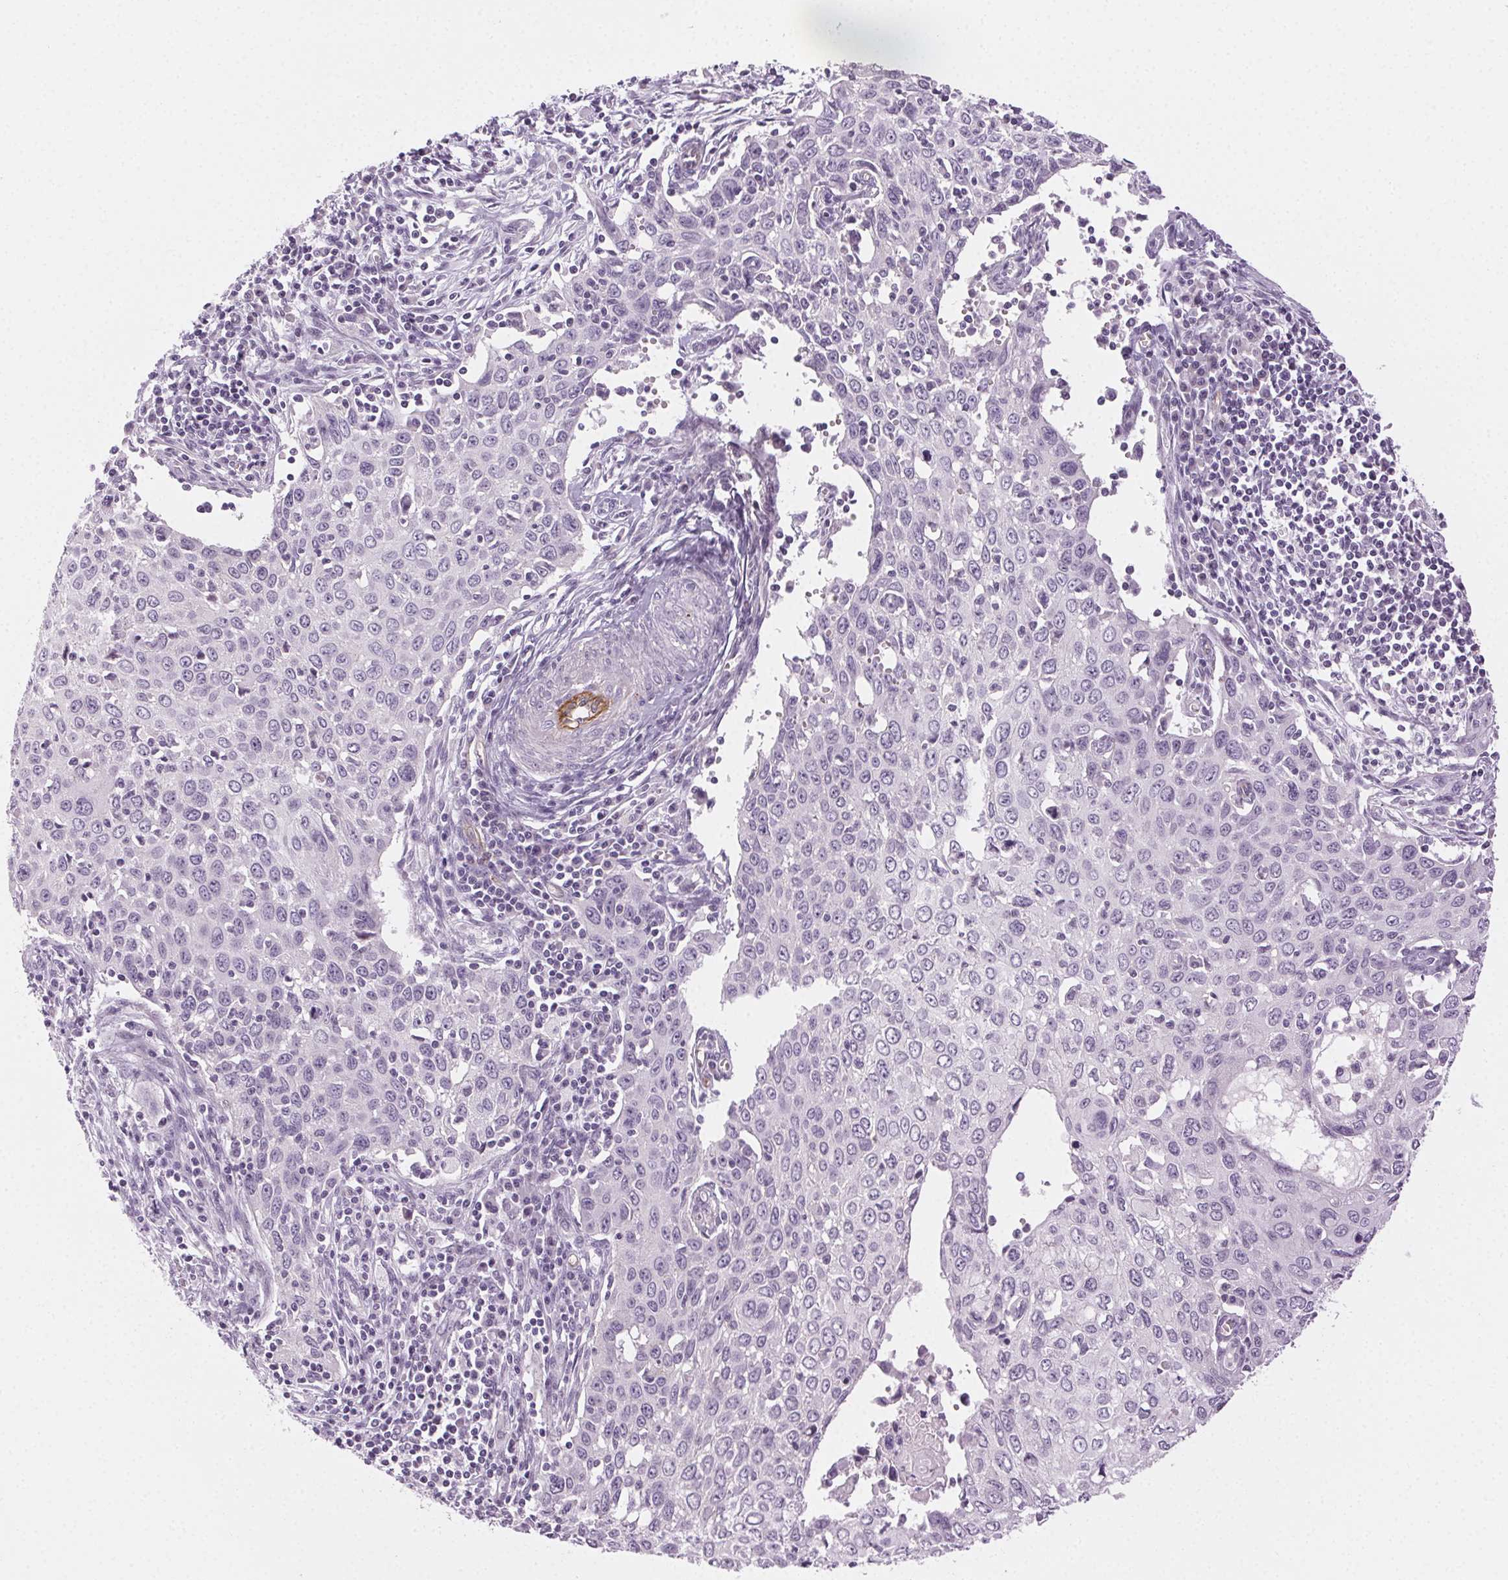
{"staining": {"intensity": "negative", "quantity": "none", "location": "none"}, "tissue": "cervical cancer", "cell_type": "Tumor cells", "image_type": "cancer", "snomed": [{"axis": "morphology", "description": "Squamous cell carcinoma, NOS"}, {"axis": "topography", "description": "Cervix"}], "caption": "Immunohistochemistry (IHC) image of neoplastic tissue: cervical squamous cell carcinoma stained with DAB shows no significant protein expression in tumor cells.", "gene": "AIF1L", "patient": {"sex": "female", "age": 38}}